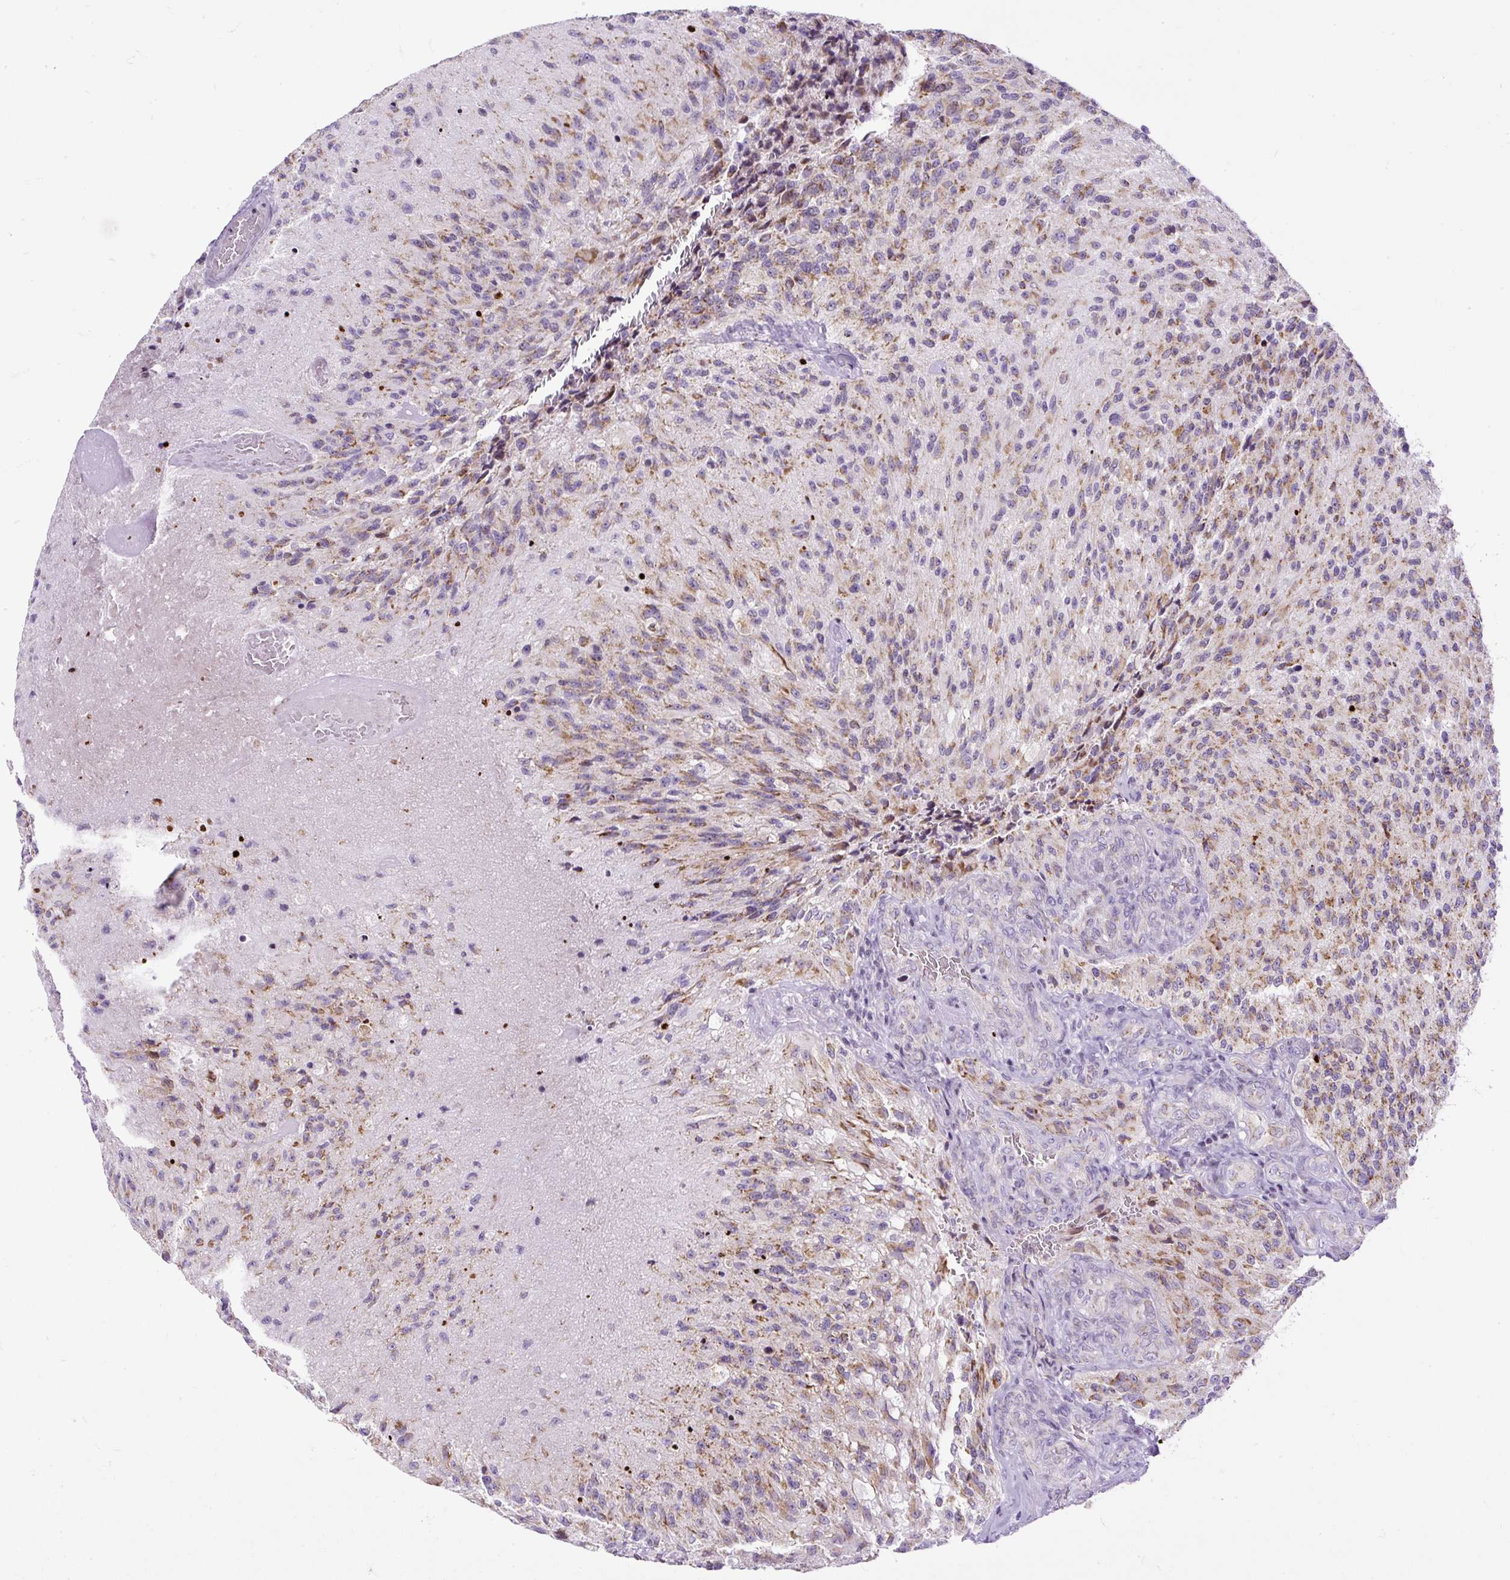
{"staining": {"intensity": "moderate", "quantity": ">75%", "location": "cytoplasmic/membranous"}, "tissue": "glioma", "cell_type": "Tumor cells", "image_type": "cancer", "snomed": [{"axis": "morphology", "description": "Normal tissue, NOS"}, {"axis": "morphology", "description": "Glioma, malignant, High grade"}, {"axis": "topography", "description": "Cerebral cortex"}], "caption": "This photomicrograph displays immunohistochemistry (IHC) staining of human glioma, with medium moderate cytoplasmic/membranous positivity in about >75% of tumor cells.", "gene": "FMC1", "patient": {"sex": "male", "age": 56}}